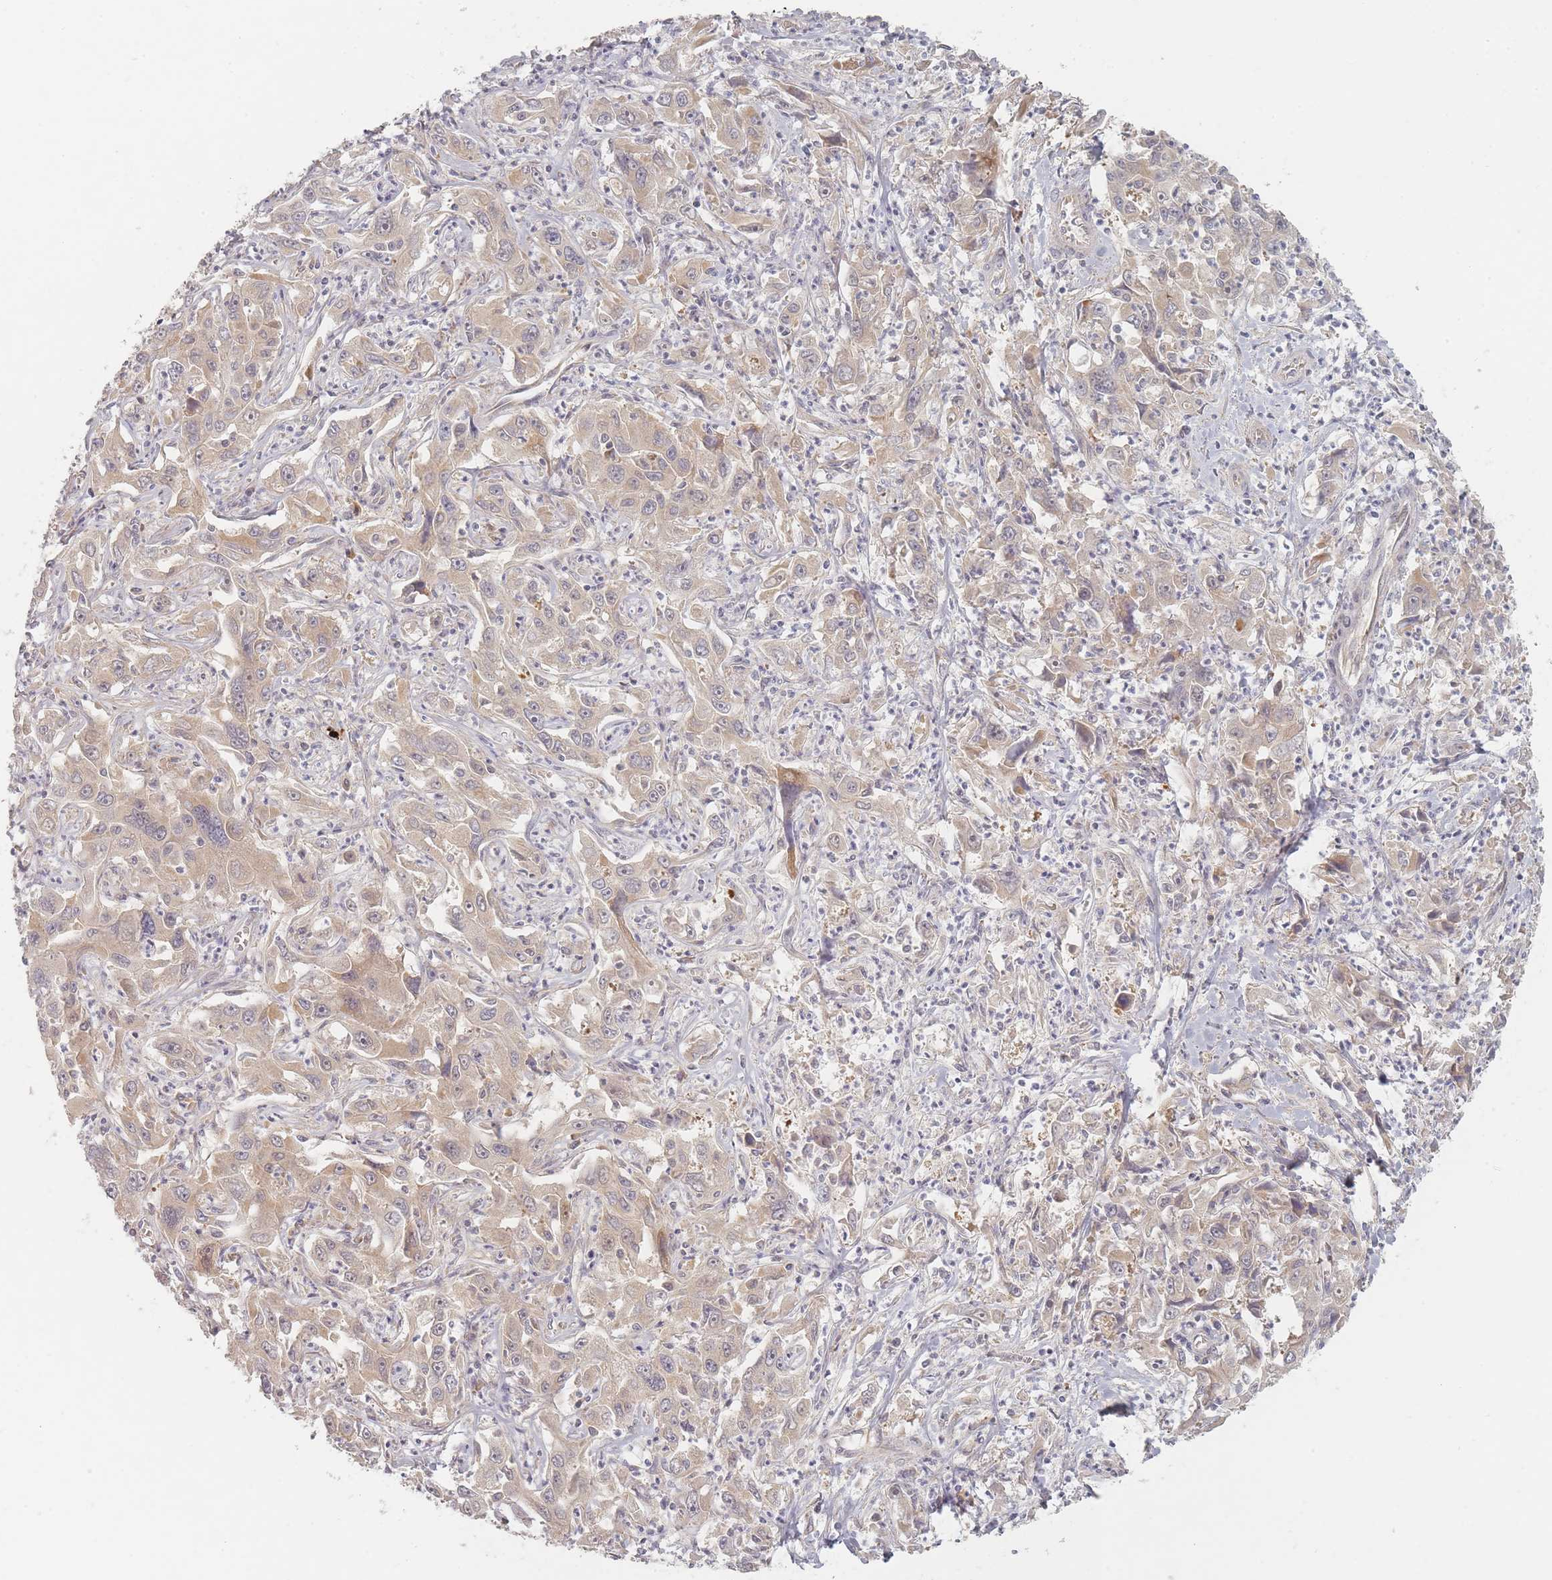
{"staining": {"intensity": "weak", "quantity": ">75%", "location": "cytoplasmic/membranous"}, "tissue": "liver cancer", "cell_type": "Tumor cells", "image_type": "cancer", "snomed": [{"axis": "morphology", "description": "Carcinoma, Hepatocellular, NOS"}, {"axis": "topography", "description": "Liver"}], "caption": "An immunohistochemistry (IHC) micrograph of tumor tissue is shown. Protein staining in brown labels weak cytoplasmic/membranous positivity in liver cancer (hepatocellular carcinoma) within tumor cells.", "gene": "ZKSCAN7", "patient": {"sex": "male", "age": 63}}